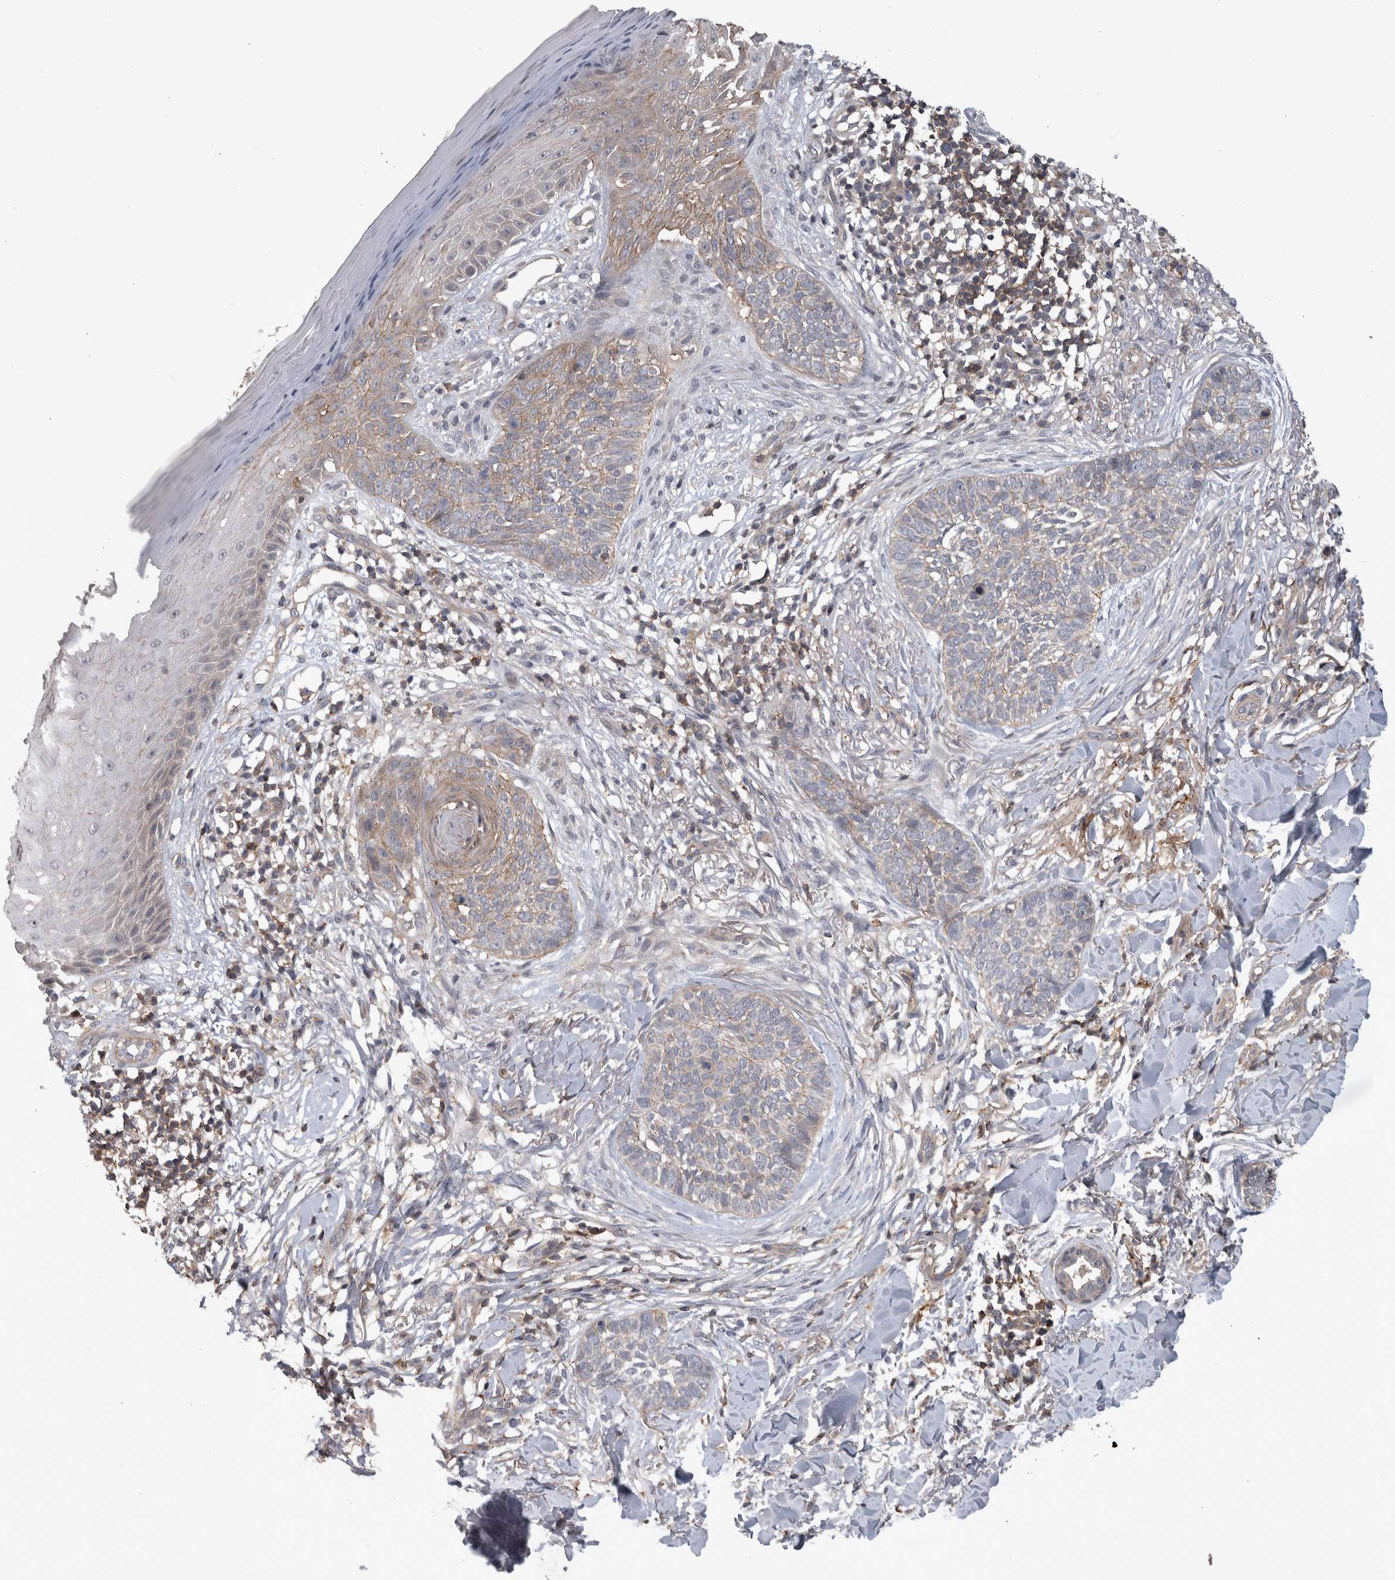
{"staining": {"intensity": "weak", "quantity": "<25%", "location": "cytoplasmic/membranous"}, "tissue": "skin cancer", "cell_type": "Tumor cells", "image_type": "cancer", "snomed": [{"axis": "morphology", "description": "Normal tissue, NOS"}, {"axis": "morphology", "description": "Basal cell carcinoma"}, {"axis": "topography", "description": "Skin"}], "caption": "Skin cancer was stained to show a protein in brown. There is no significant positivity in tumor cells. Brightfield microscopy of immunohistochemistry (IHC) stained with DAB (brown) and hematoxylin (blue), captured at high magnification.", "gene": "SPATA48", "patient": {"sex": "male", "age": 67}}